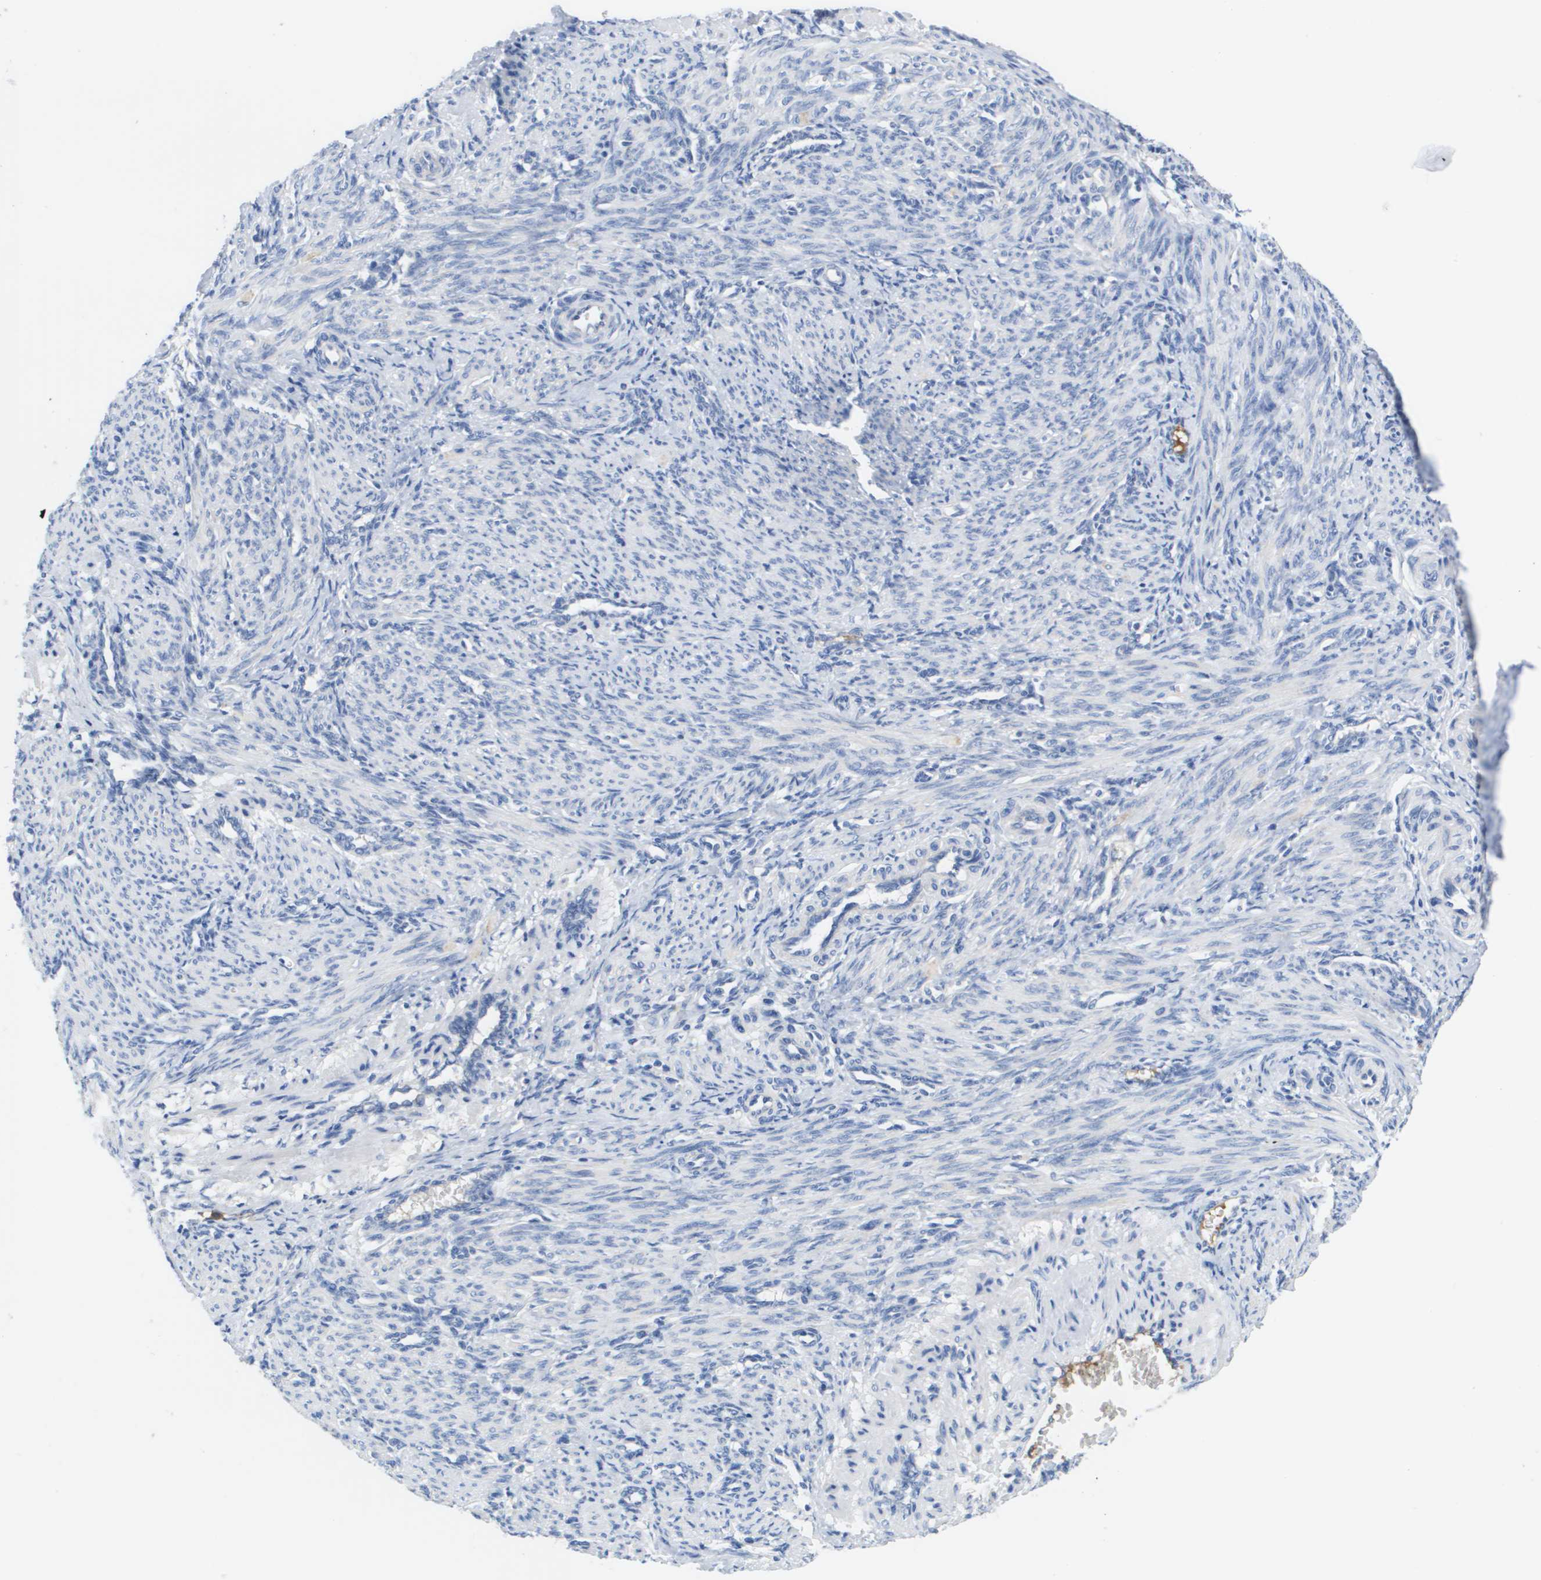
{"staining": {"intensity": "negative", "quantity": "none", "location": "none"}, "tissue": "smooth muscle", "cell_type": "Smooth muscle cells", "image_type": "normal", "snomed": [{"axis": "morphology", "description": "Normal tissue, NOS"}, {"axis": "topography", "description": "Endometrium"}], "caption": "This micrograph is of unremarkable smooth muscle stained with IHC to label a protein in brown with the nuclei are counter-stained blue. There is no positivity in smooth muscle cells.", "gene": "APOA1", "patient": {"sex": "female", "age": 33}}